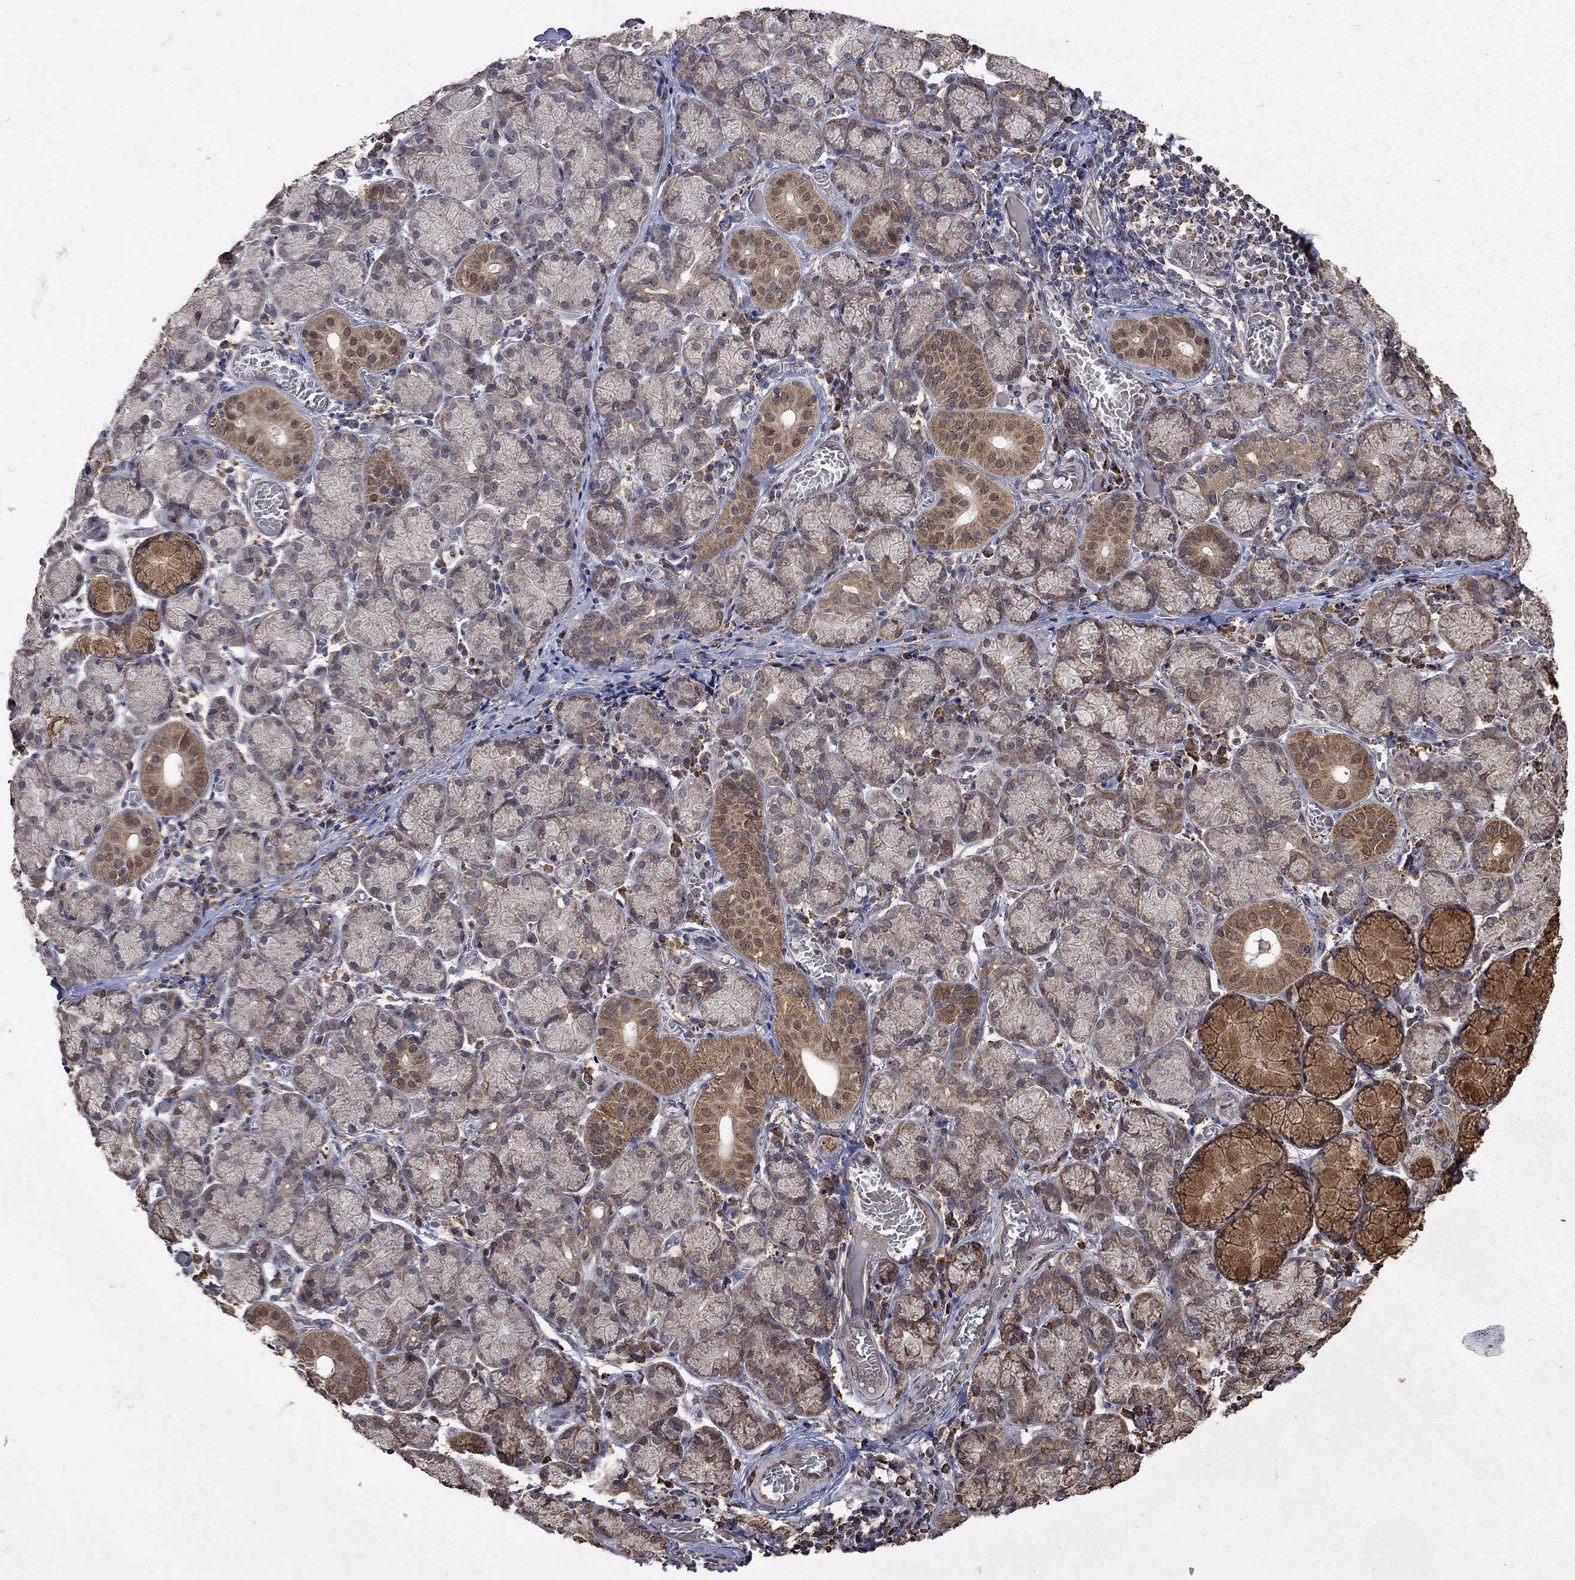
{"staining": {"intensity": "moderate", "quantity": "<25%", "location": "cytoplasmic/membranous"}, "tissue": "salivary gland", "cell_type": "Glandular cells", "image_type": "normal", "snomed": [{"axis": "morphology", "description": "Normal tissue, NOS"}, {"axis": "topography", "description": "Salivary gland"}, {"axis": "topography", "description": "Peripheral nerve tissue"}], "caption": "Unremarkable salivary gland exhibits moderate cytoplasmic/membranous expression in about <25% of glandular cells, visualized by immunohistochemistry.", "gene": "ESRRA", "patient": {"sex": "female", "age": 24}}